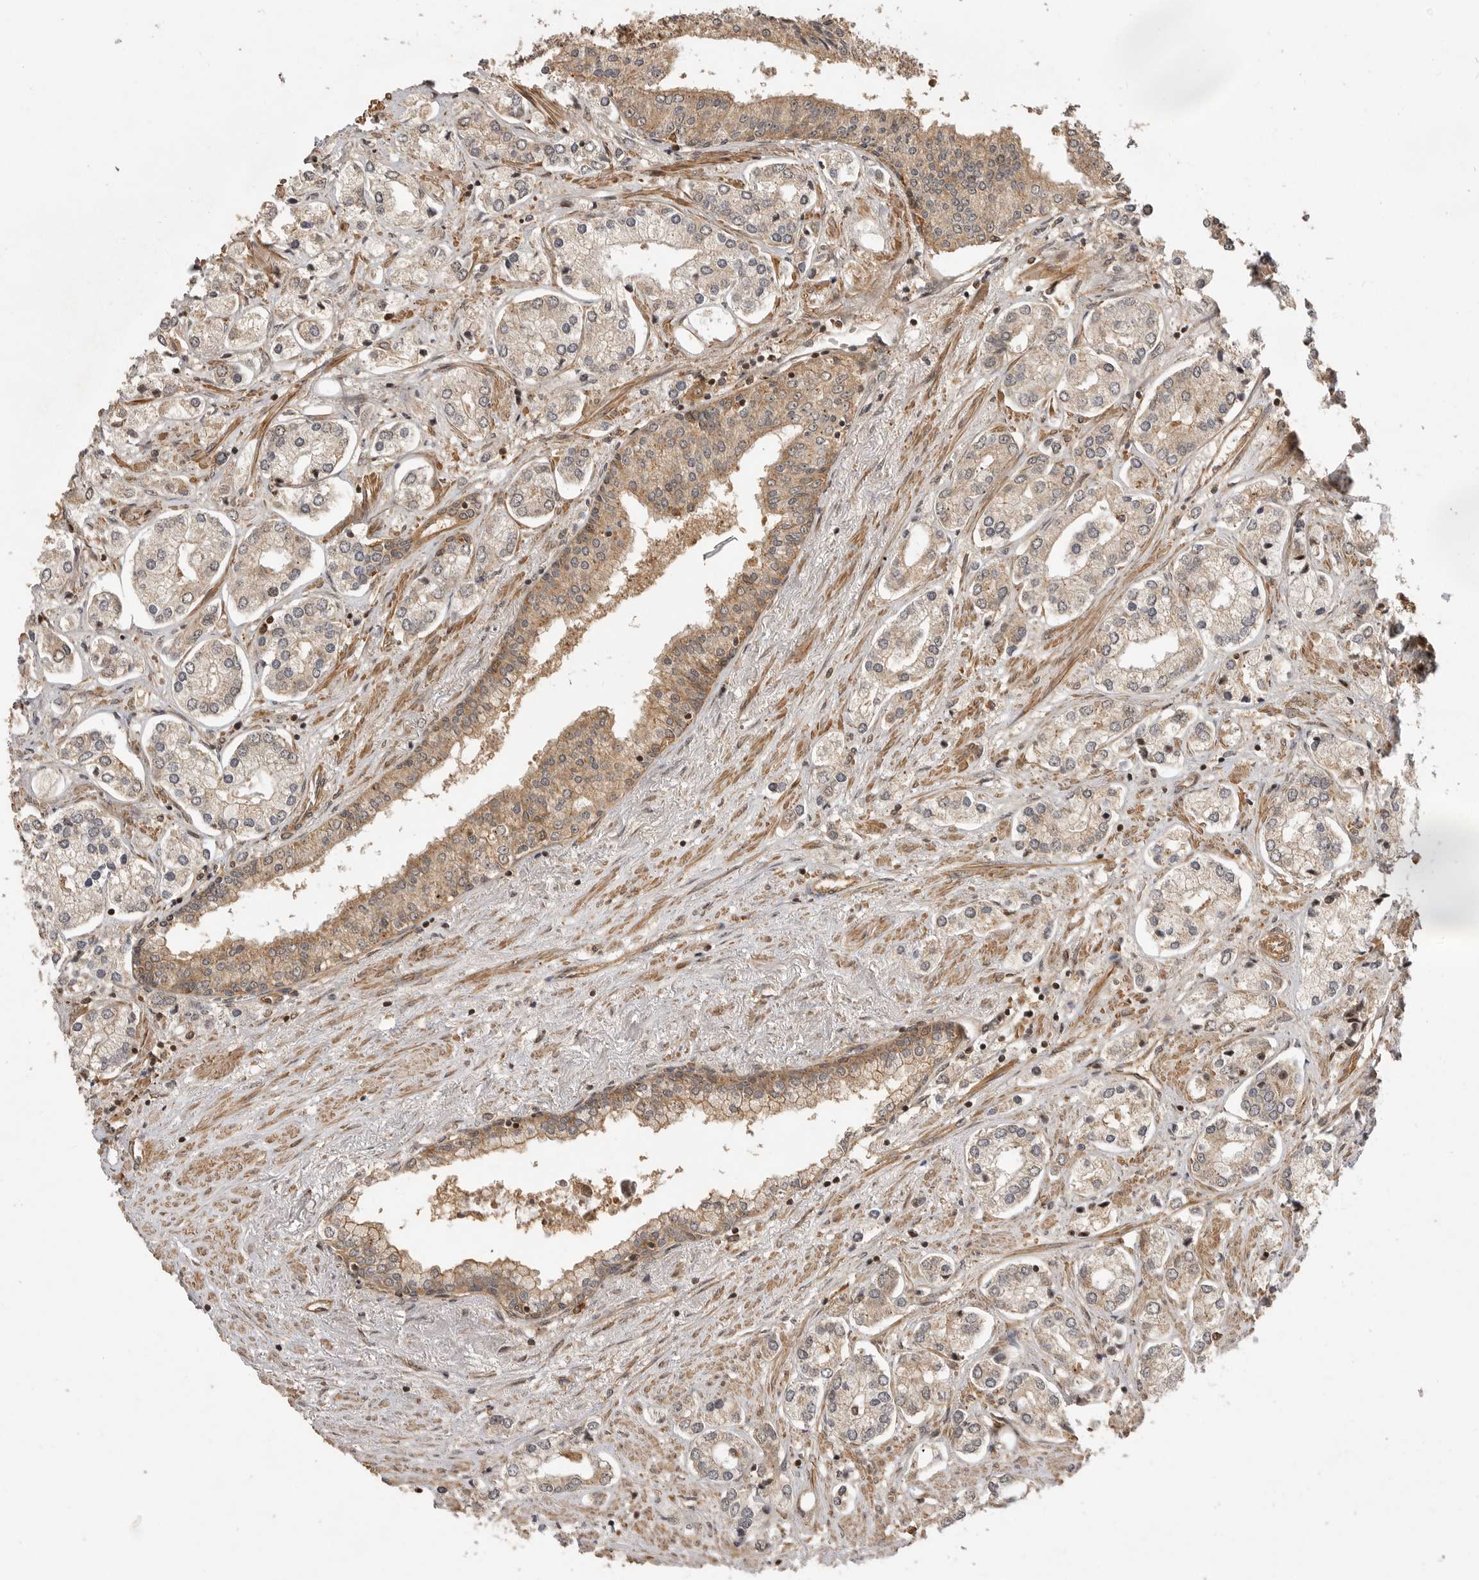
{"staining": {"intensity": "weak", "quantity": "<25%", "location": "cytoplasmic/membranous"}, "tissue": "prostate cancer", "cell_type": "Tumor cells", "image_type": "cancer", "snomed": [{"axis": "morphology", "description": "Adenocarcinoma, High grade"}, {"axis": "topography", "description": "Prostate"}], "caption": "High magnification brightfield microscopy of prostate adenocarcinoma (high-grade) stained with DAB (brown) and counterstained with hematoxylin (blue): tumor cells show no significant positivity.", "gene": "ADPRS", "patient": {"sex": "male", "age": 66}}